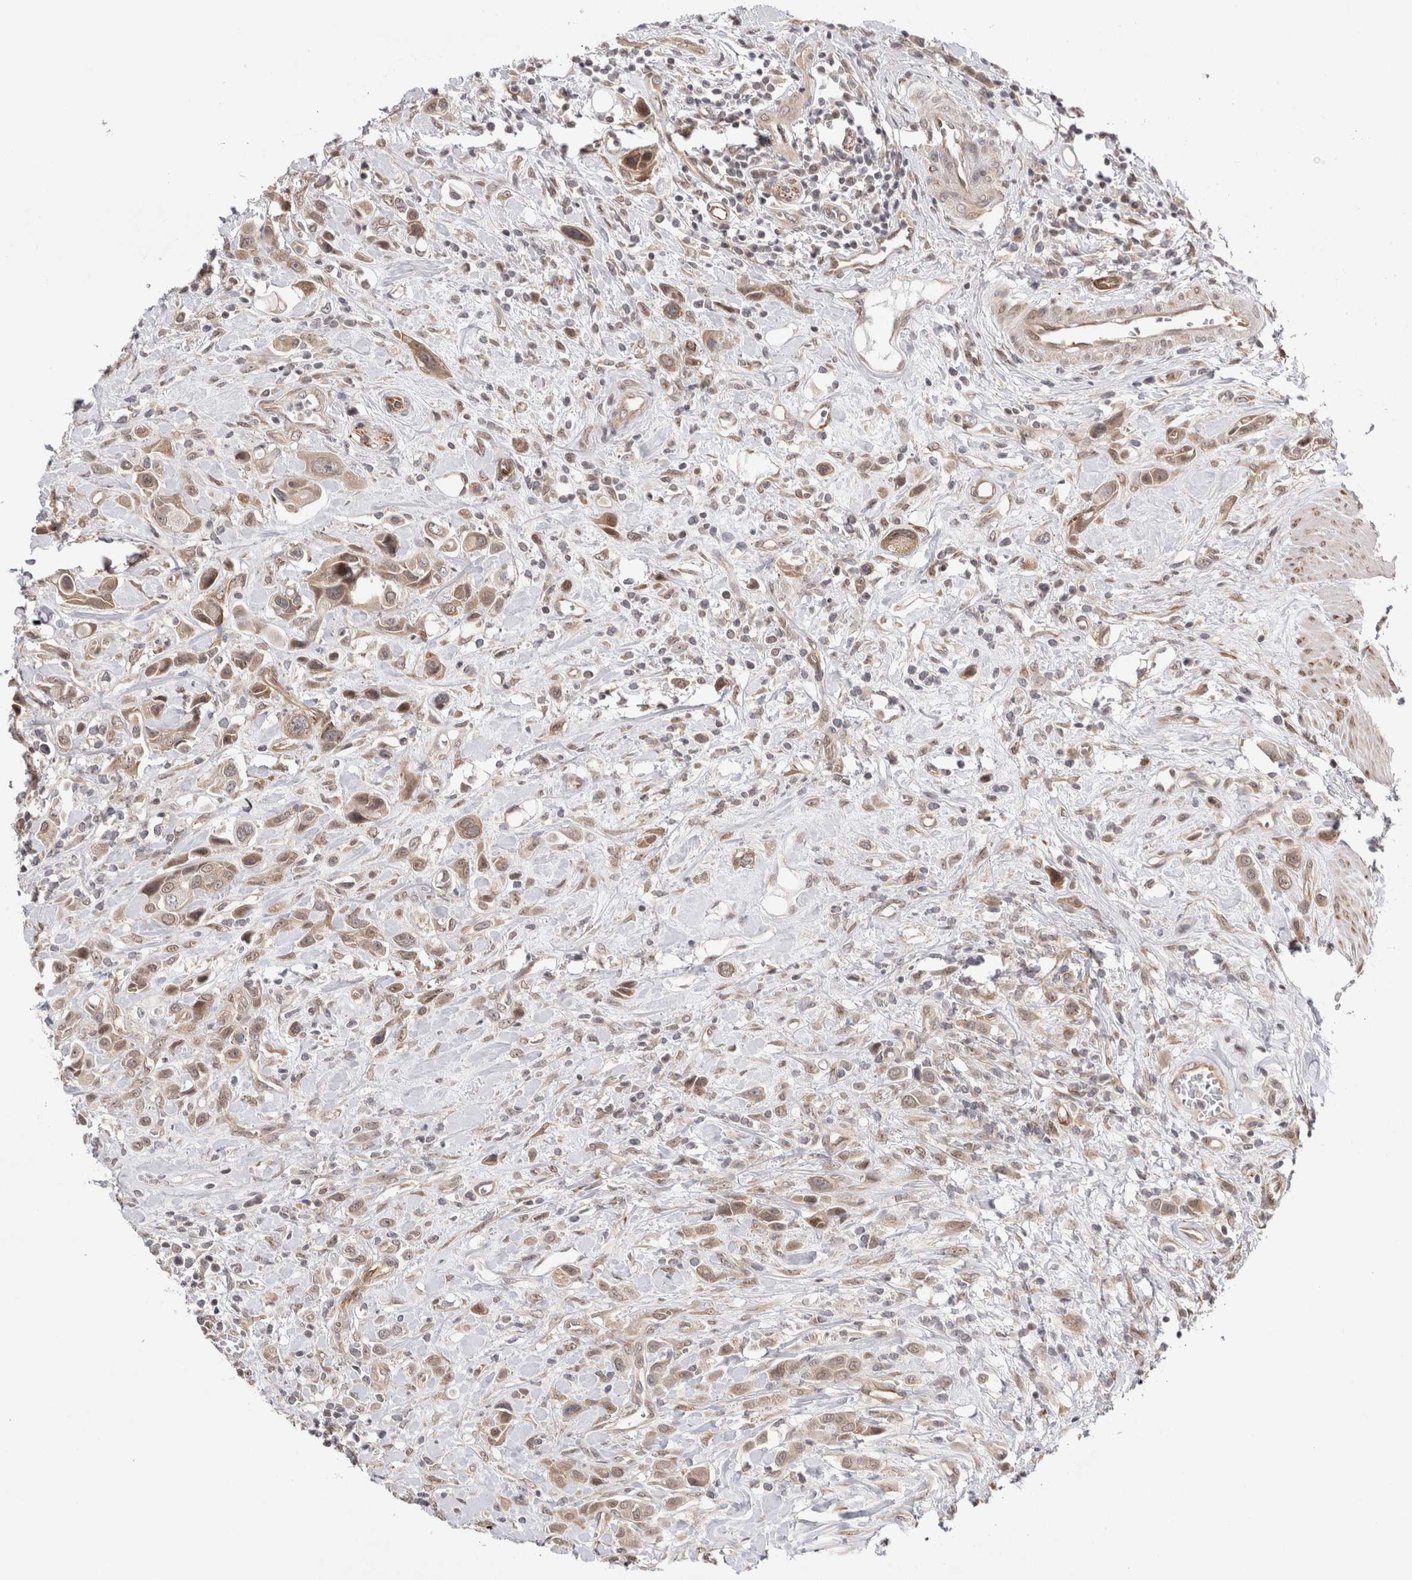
{"staining": {"intensity": "weak", "quantity": ">75%", "location": "cytoplasmic/membranous,nuclear"}, "tissue": "urothelial cancer", "cell_type": "Tumor cells", "image_type": "cancer", "snomed": [{"axis": "morphology", "description": "Urothelial carcinoma, High grade"}, {"axis": "topography", "description": "Urinary bladder"}], "caption": "Protein expression analysis of urothelial cancer exhibits weak cytoplasmic/membranous and nuclear expression in approximately >75% of tumor cells. Nuclei are stained in blue.", "gene": "ZNF318", "patient": {"sex": "male", "age": 50}}